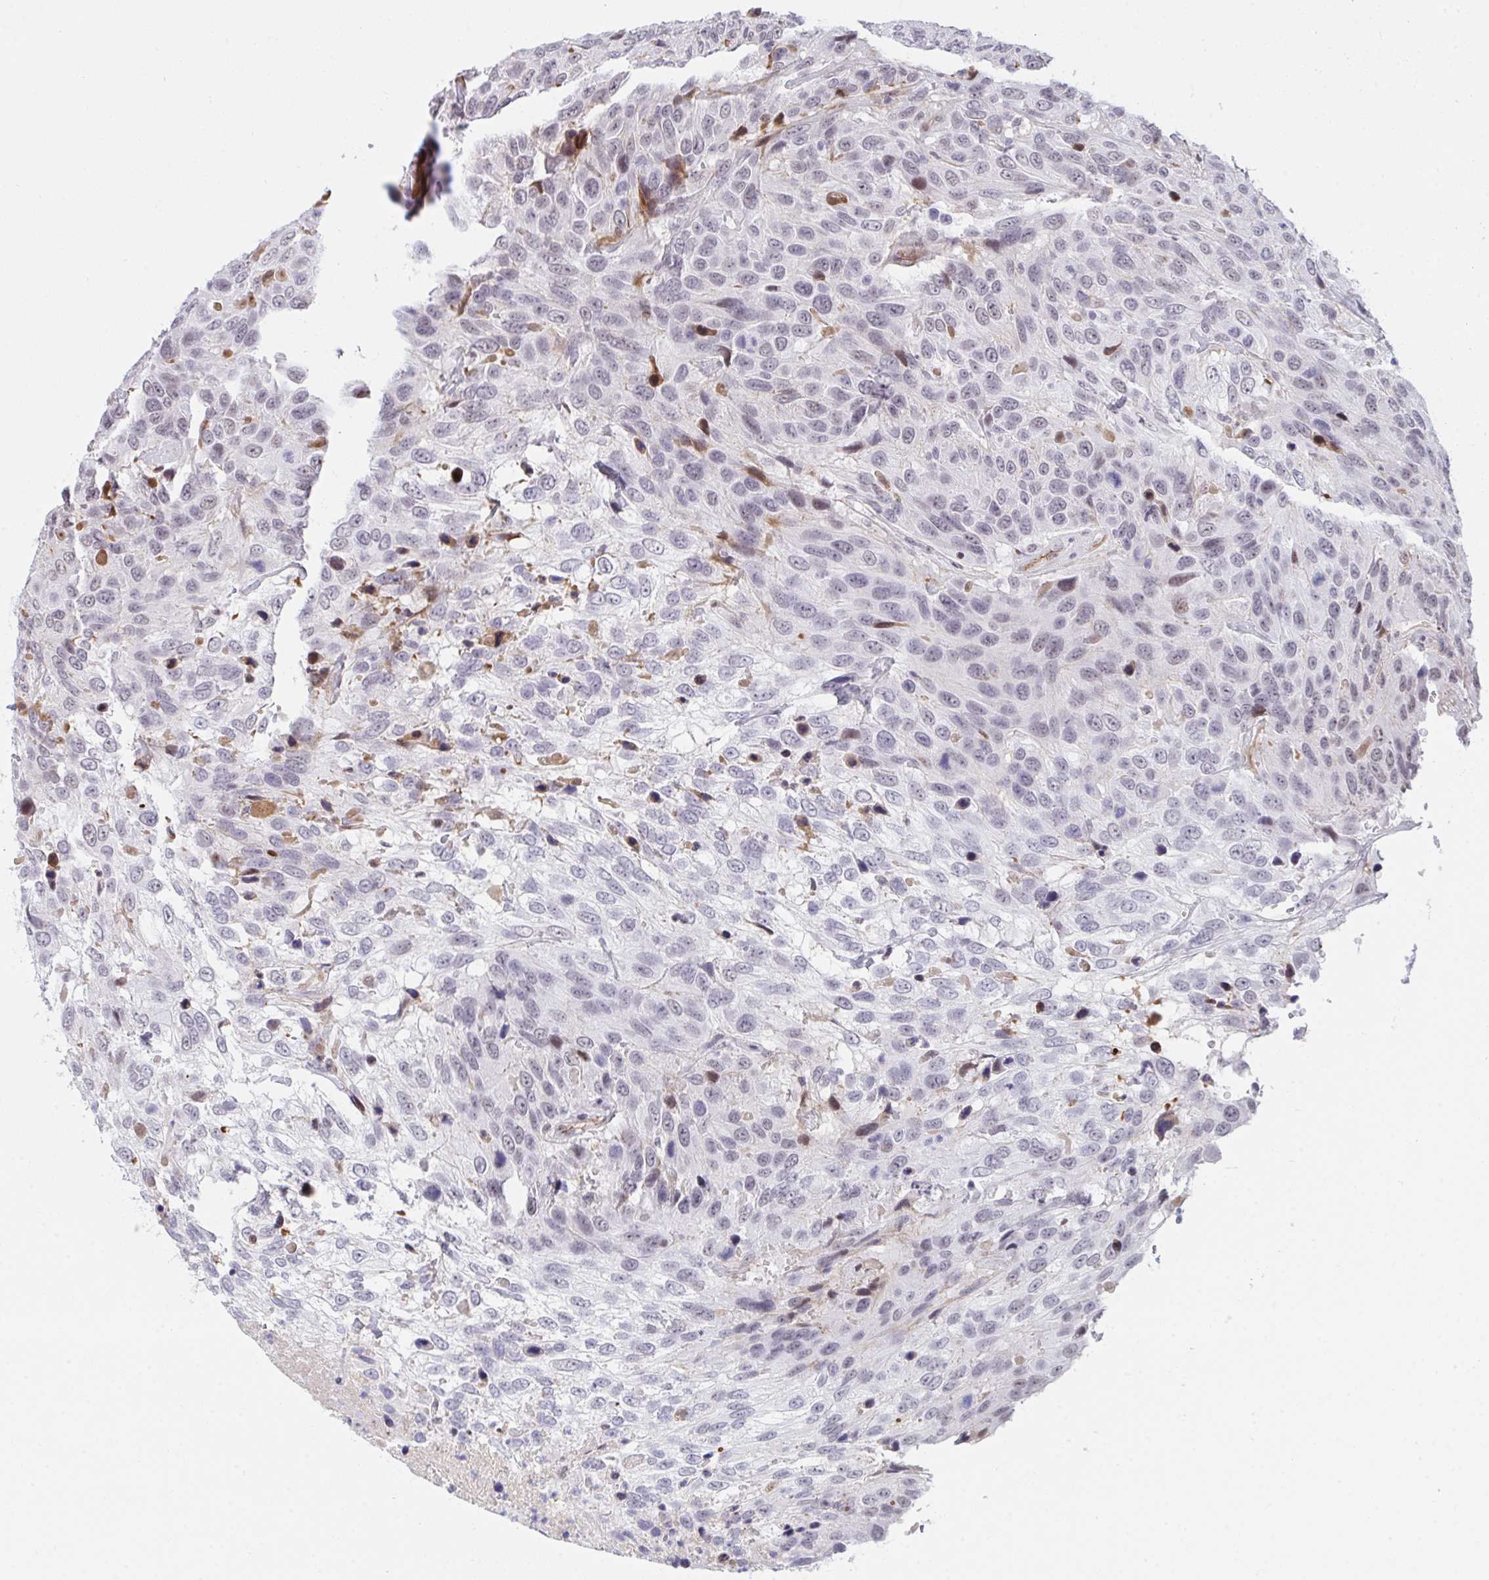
{"staining": {"intensity": "weak", "quantity": "<25%", "location": "nuclear"}, "tissue": "urothelial cancer", "cell_type": "Tumor cells", "image_type": "cancer", "snomed": [{"axis": "morphology", "description": "Urothelial carcinoma, High grade"}, {"axis": "topography", "description": "Urinary bladder"}], "caption": "Tumor cells are negative for brown protein staining in high-grade urothelial carcinoma.", "gene": "DSCAML1", "patient": {"sex": "female", "age": 70}}